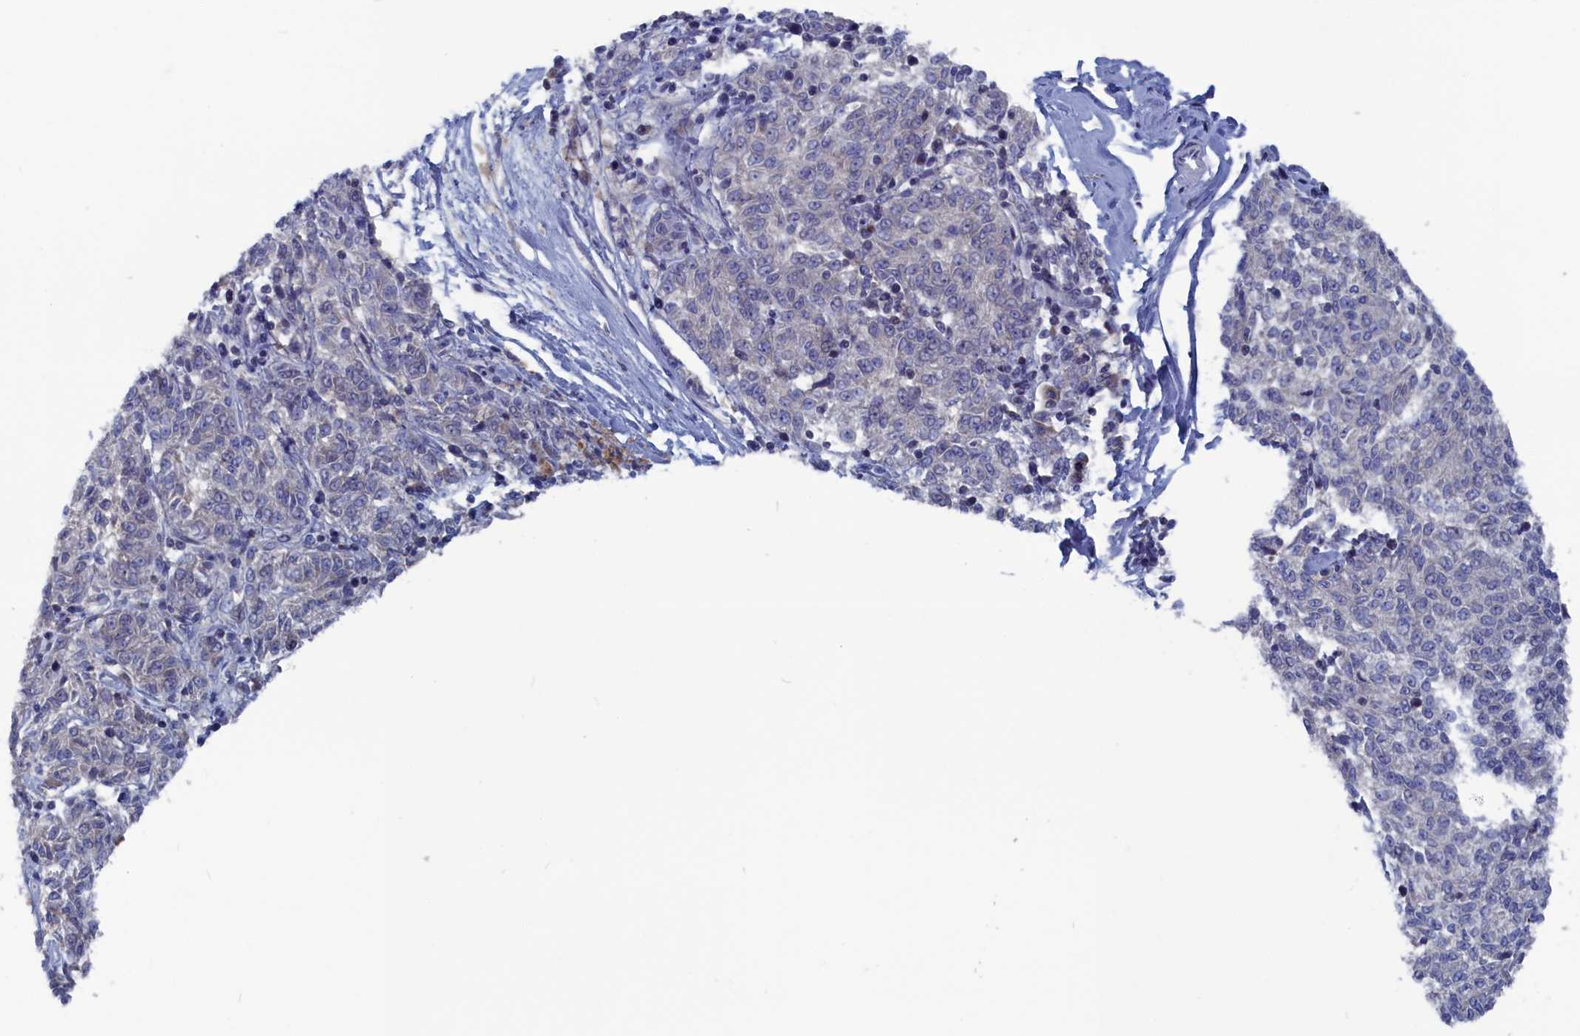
{"staining": {"intensity": "negative", "quantity": "none", "location": "none"}, "tissue": "melanoma", "cell_type": "Tumor cells", "image_type": "cancer", "snomed": [{"axis": "morphology", "description": "Malignant melanoma, NOS"}, {"axis": "topography", "description": "Skin"}], "caption": "Immunohistochemistry (IHC) image of human melanoma stained for a protein (brown), which demonstrates no staining in tumor cells.", "gene": "CEND1", "patient": {"sex": "female", "age": 72}}